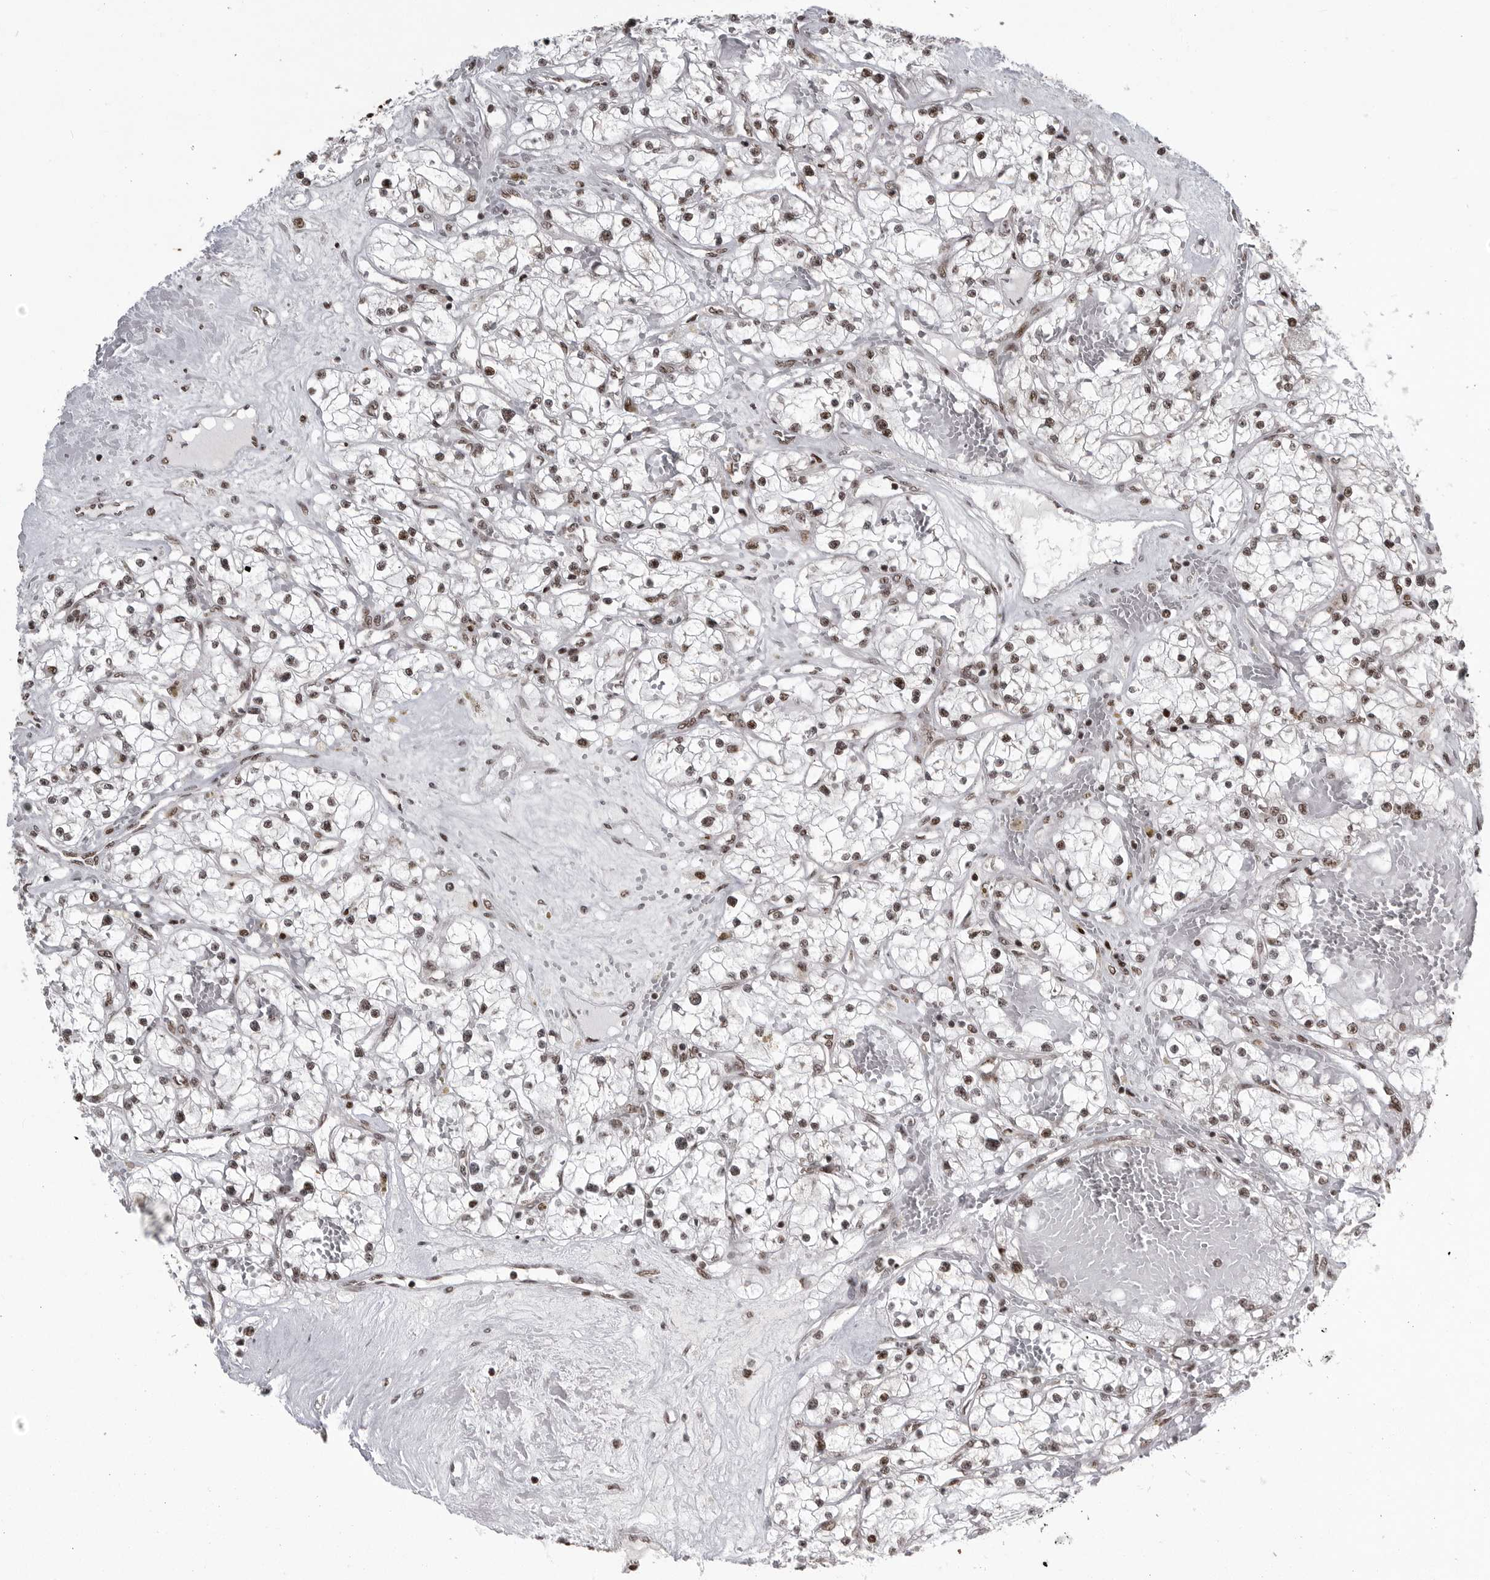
{"staining": {"intensity": "moderate", "quantity": ">75%", "location": "nuclear"}, "tissue": "renal cancer", "cell_type": "Tumor cells", "image_type": "cancer", "snomed": [{"axis": "morphology", "description": "Normal tissue, NOS"}, {"axis": "morphology", "description": "Adenocarcinoma, NOS"}, {"axis": "topography", "description": "Kidney"}], "caption": "Protein staining of adenocarcinoma (renal) tissue demonstrates moderate nuclear expression in about >75% of tumor cells. (DAB = brown stain, brightfield microscopy at high magnification).", "gene": "YAF2", "patient": {"sex": "male", "age": 68}}